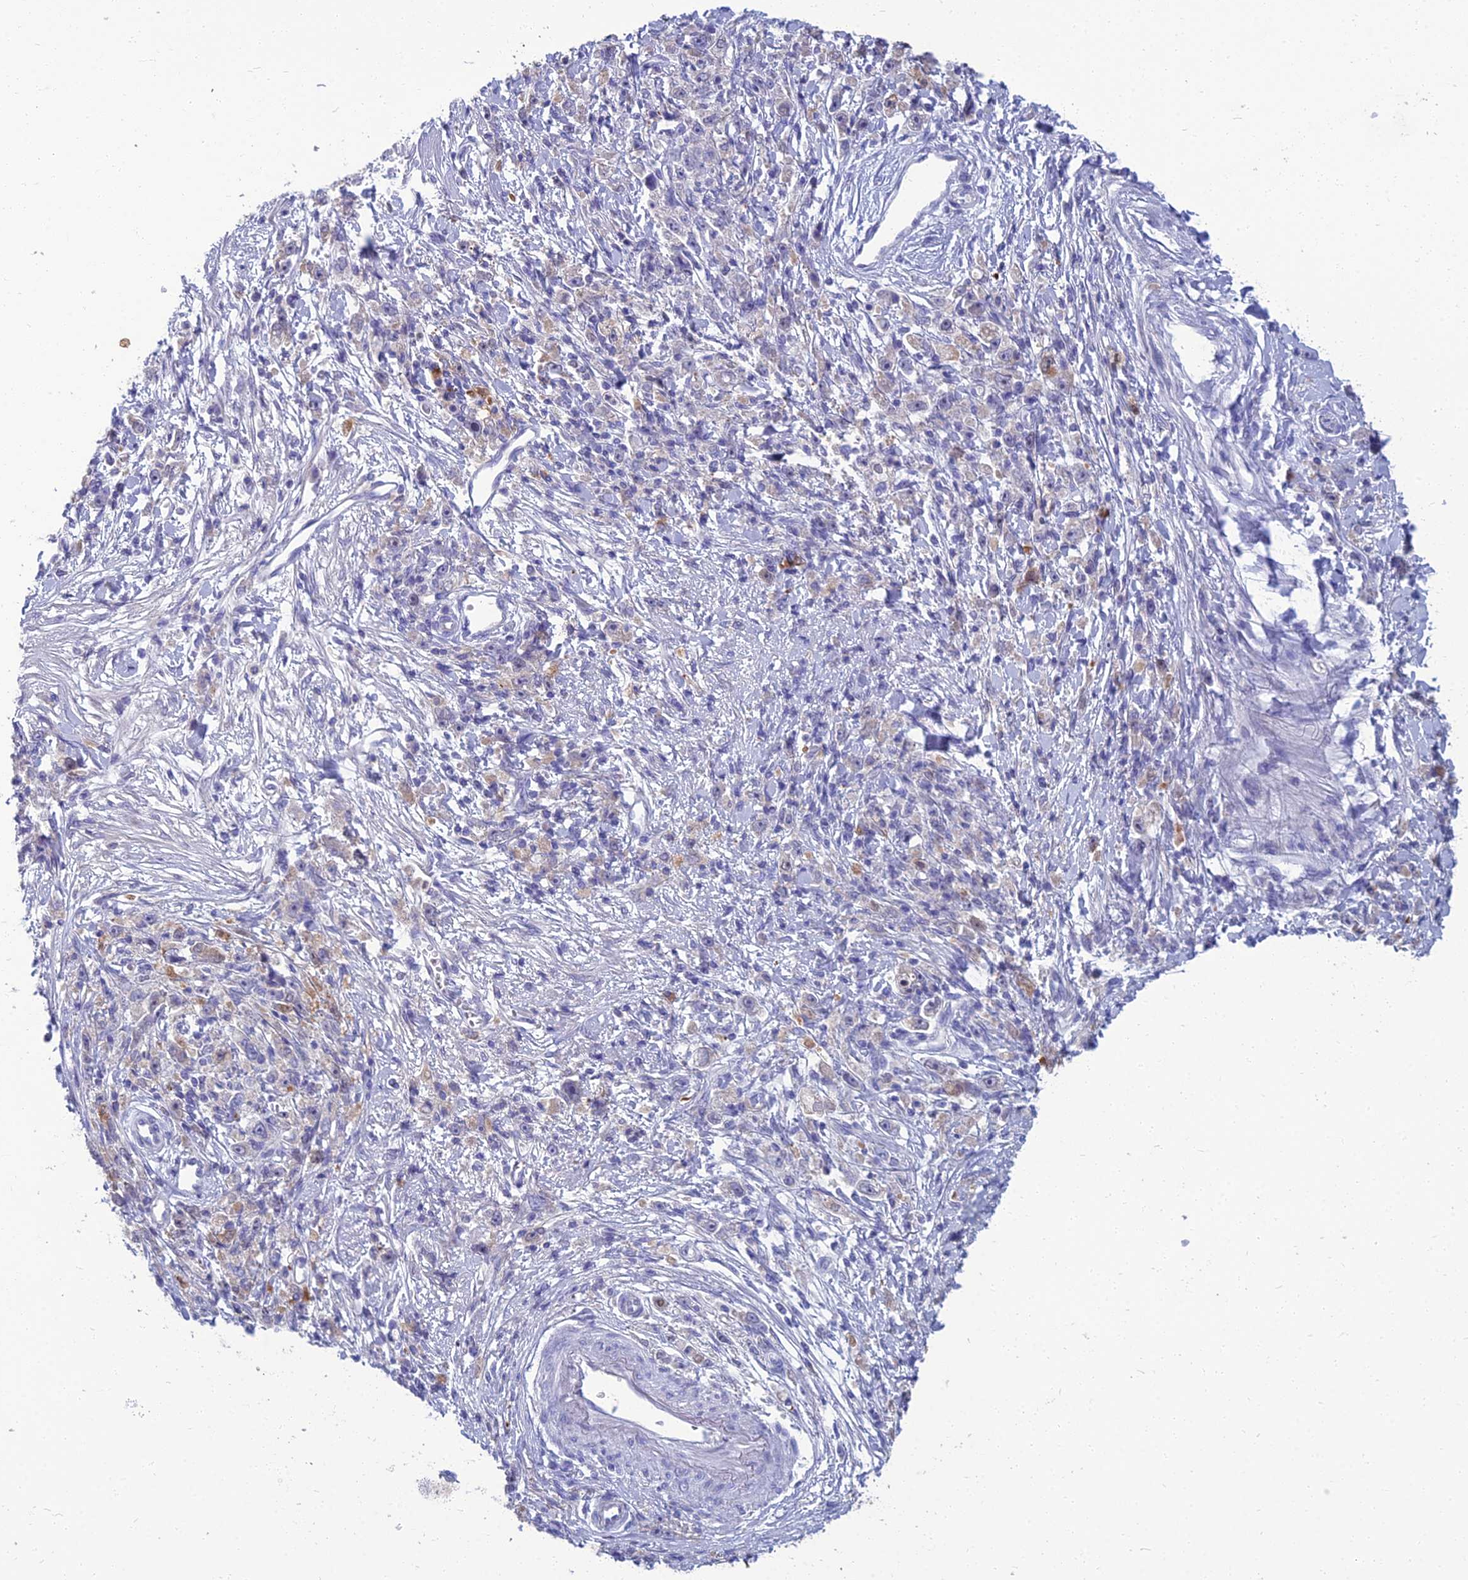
{"staining": {"intensity": "negative", "quantity": "none", "location": "none"}, "tissue": "stomach cancer", "cell_type": "Tumor cells", "image_type": "cancer", "snomed": [{"axis": "morphology", "description": "Adenocarcinoma, NOS"}, {"axis": "topography", "description": "Stomach"}], "caption": "This is an immunohistochemistry histopathology image of human adenocarcinoma (stomach). There is no positivity in tumor cells.", "gene": "SPTLC3", "patient": {"sex": "female", "age": 59}}